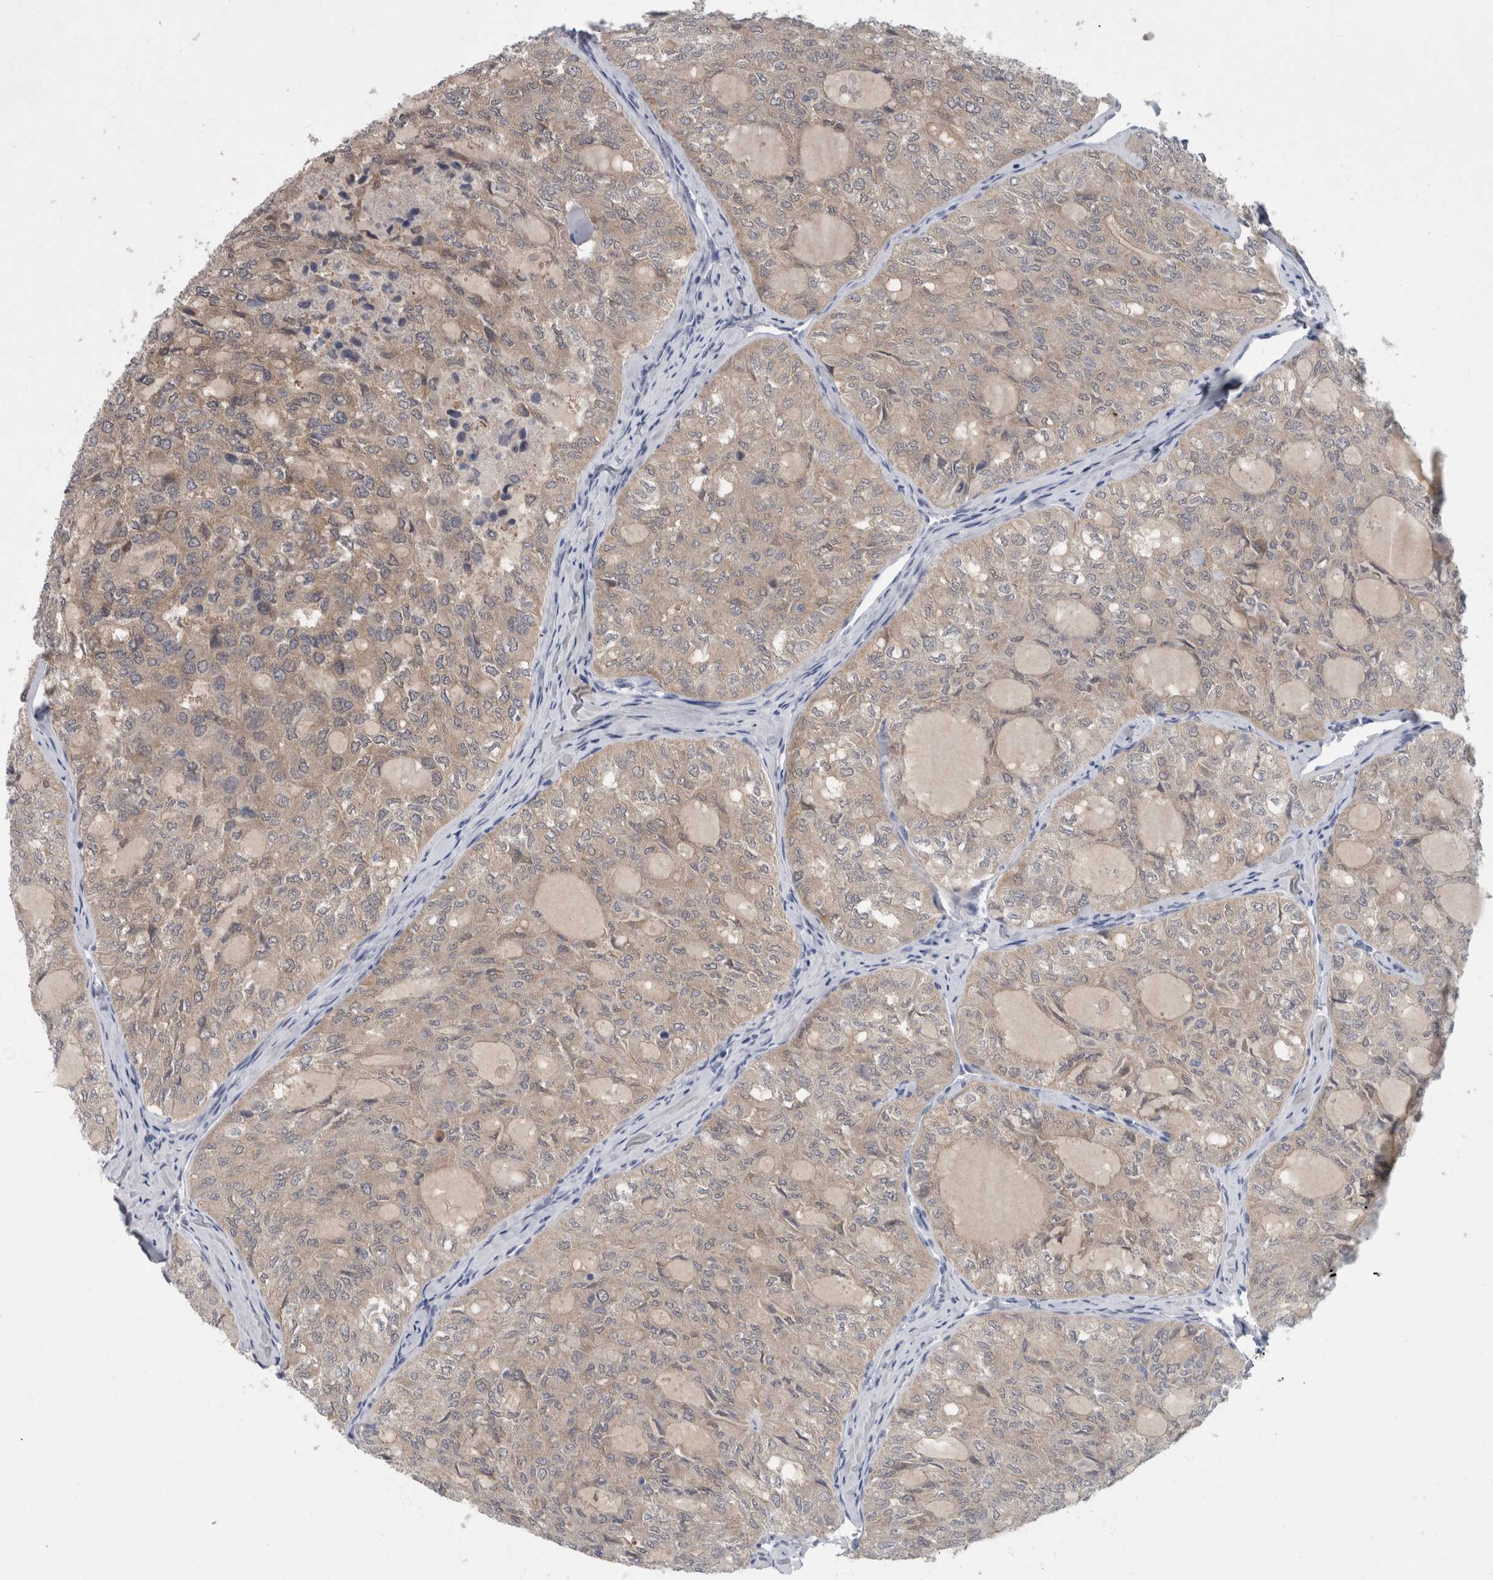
{"staining": {"intensity": "weak", "quantity": "25%-75%", "location": "cytoplasmic/membranous"}, "tissue": "thyroid cancer", "cell_type": "Tumor cells", "image_type": "cancer", "snomed": [{"axis": "morphology", "description": "Follicular adenoma carcinoma, NOS"}, {"axis": "topography", "description": "Thyroid gland"}], "caption": "Thyroid cancer (follicular adenoma carcinoma) tissue demonstrates weak cytoplasmic/membranous staining in about 25%-75% of tumor cells, visualized by immunohistochemistry.", "gene": "FAM83H", "patient": {"sex": "male", "age": 75}}